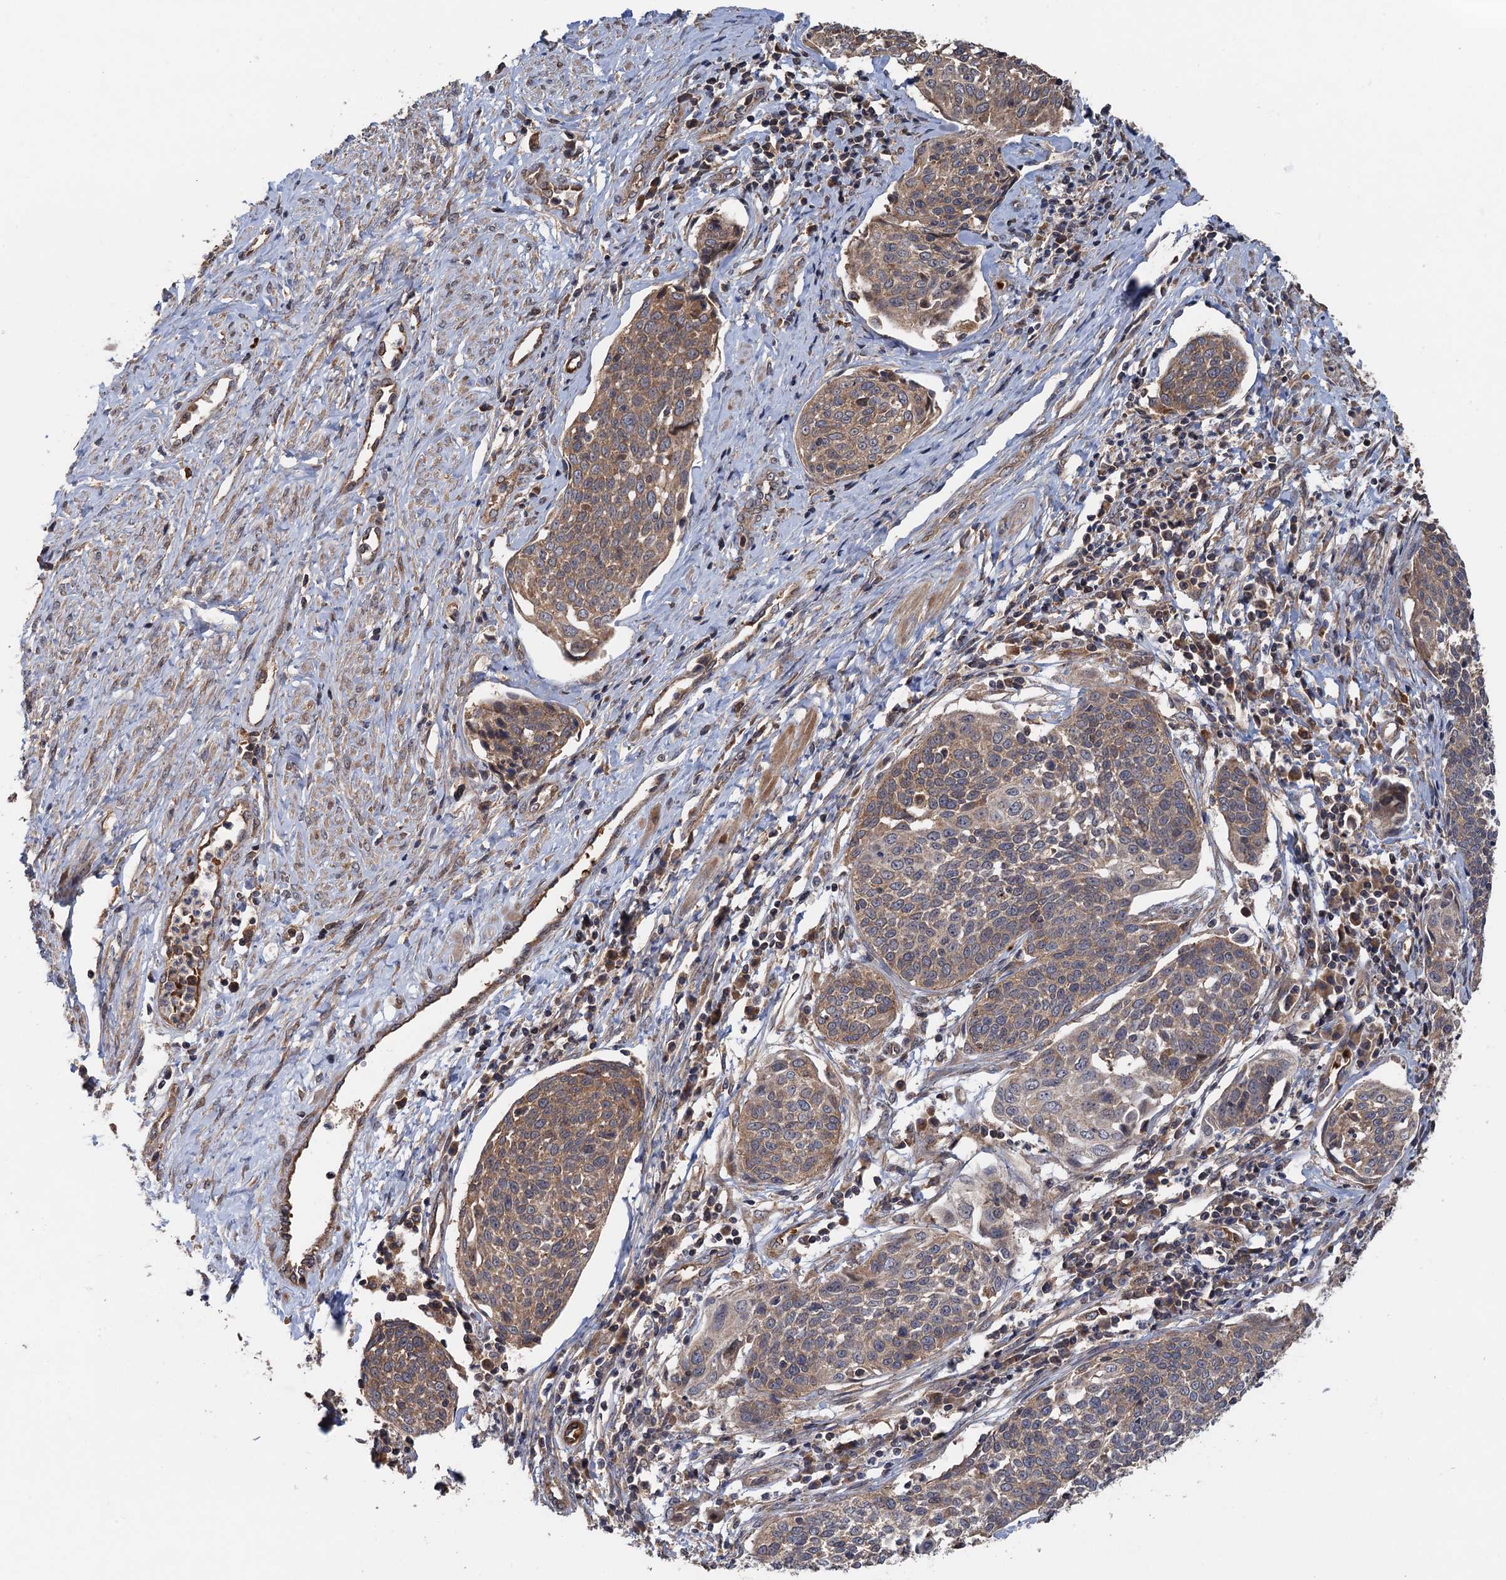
{"staining": {"intensity": "moderate", "quantity": ">75%", "location": "cytoplasmic/membranous"}, "tissue": "cervical cancer", "cell_type": "Tumor cells", "image_type": "cancer", "snomed": [{"axis": "morphology", "description": "Squamous cell carcinoma, NOS"}, {"axis": "topography", "description": "Cervix"}], "caption": "Brown immunohistochemical staining in cervical cancer shows moderate cytoplasmic/membranous staining in approximately >75% of tumor cells. (IHC, brightfield microscopy, high magnification).", "gene": "SNX32", "patient": {"sex": "female", "age": 34}}